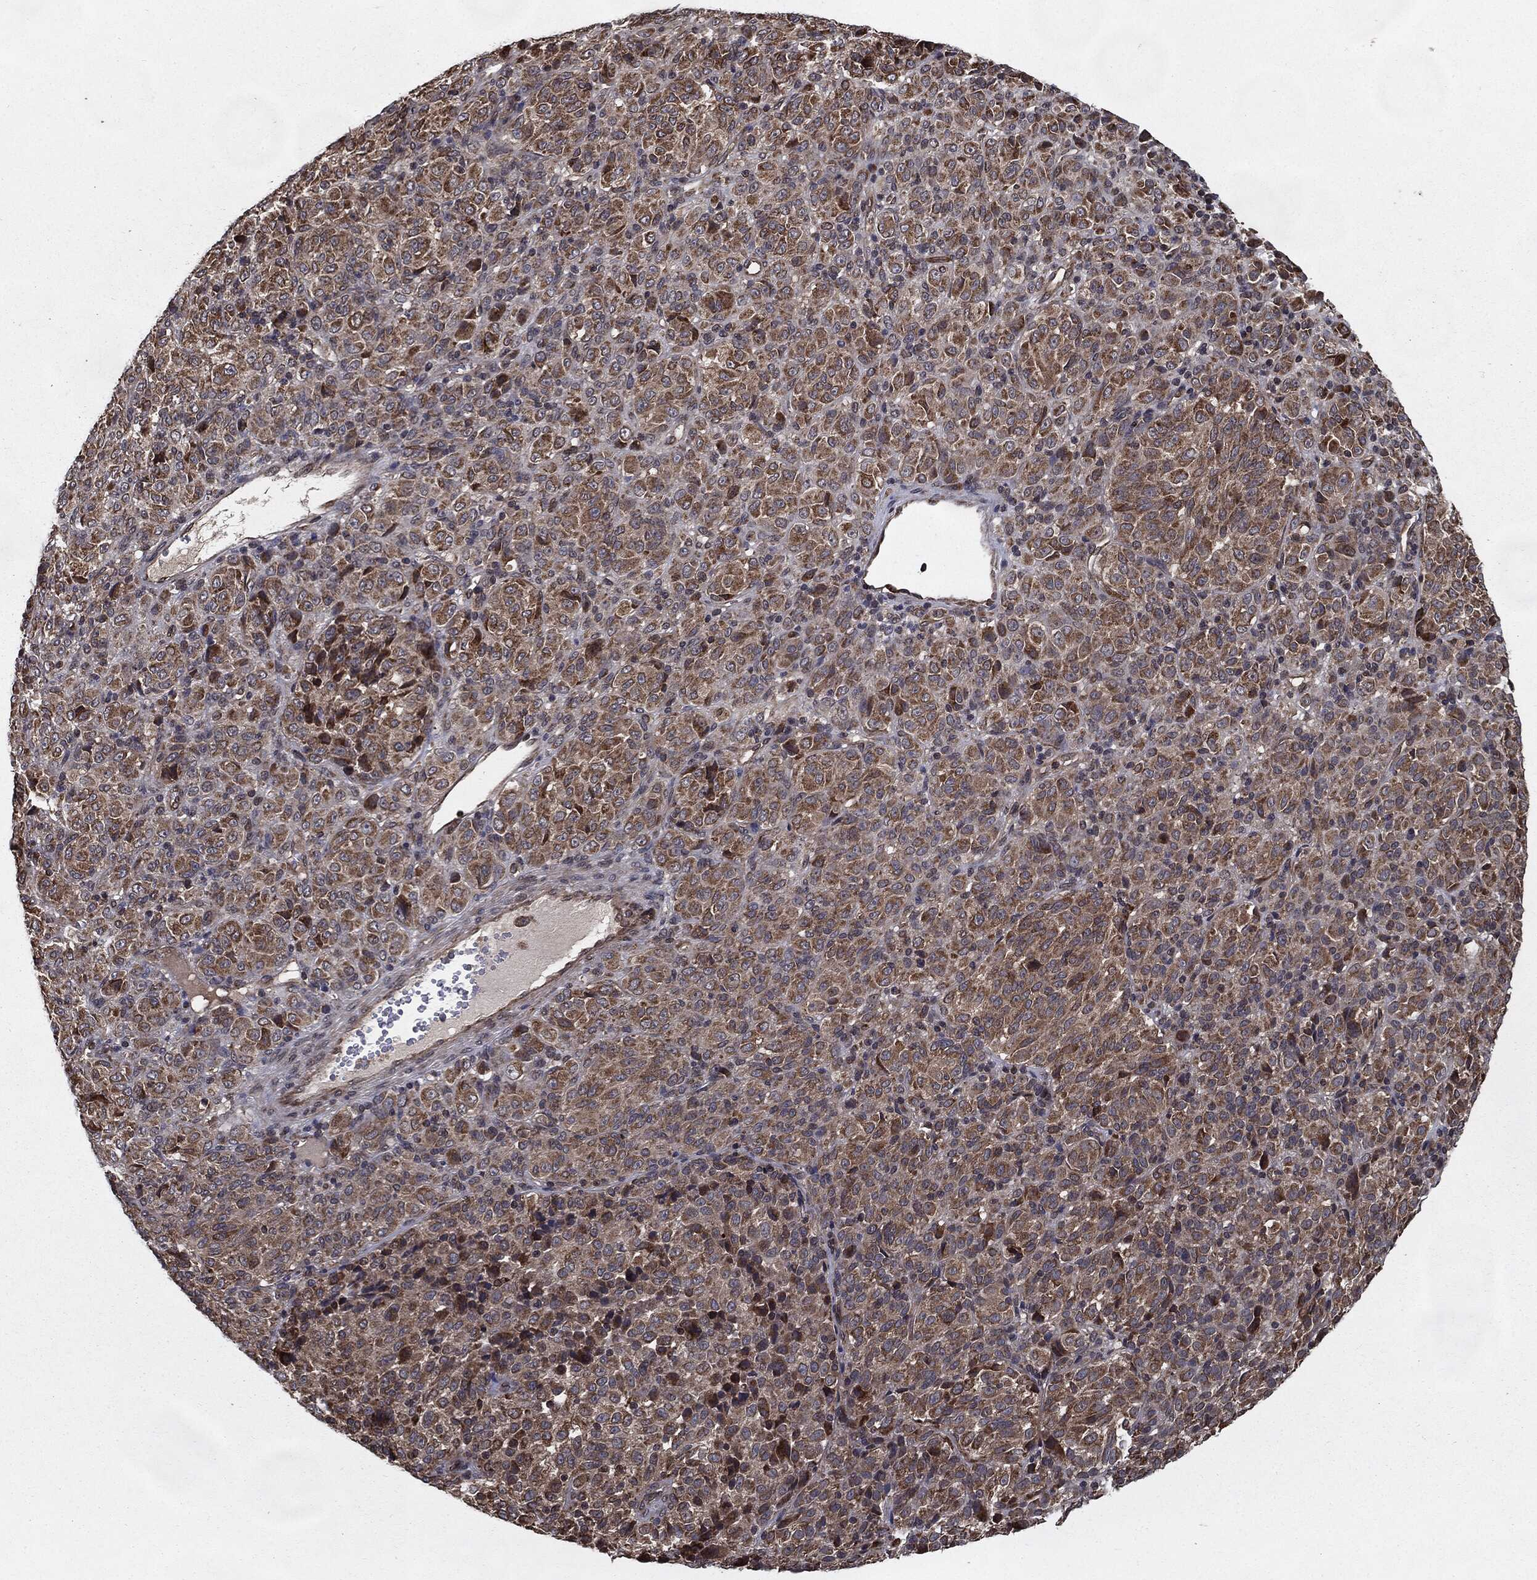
{"staining": {"intensity": "moderate", "quantity": "25%-75%", "location": "cytoplasmic/membranous"}, "tissue": "melanoma", "cell_type": "Tumor cells", "image_type": "cancer", "snomed": [{"axis": "morphology", "description": "Malignant melanoma, Metastatic site"}, {"axis": "topography", "description": "Brain"}], "caption": "A photomicrograph of human melanoma stained for a protein displays moderate cytoplasmic/membranous brown staining in tumor cells.", "gene": "HDAC5", "patient": {"sex": "female", "age": 56}}